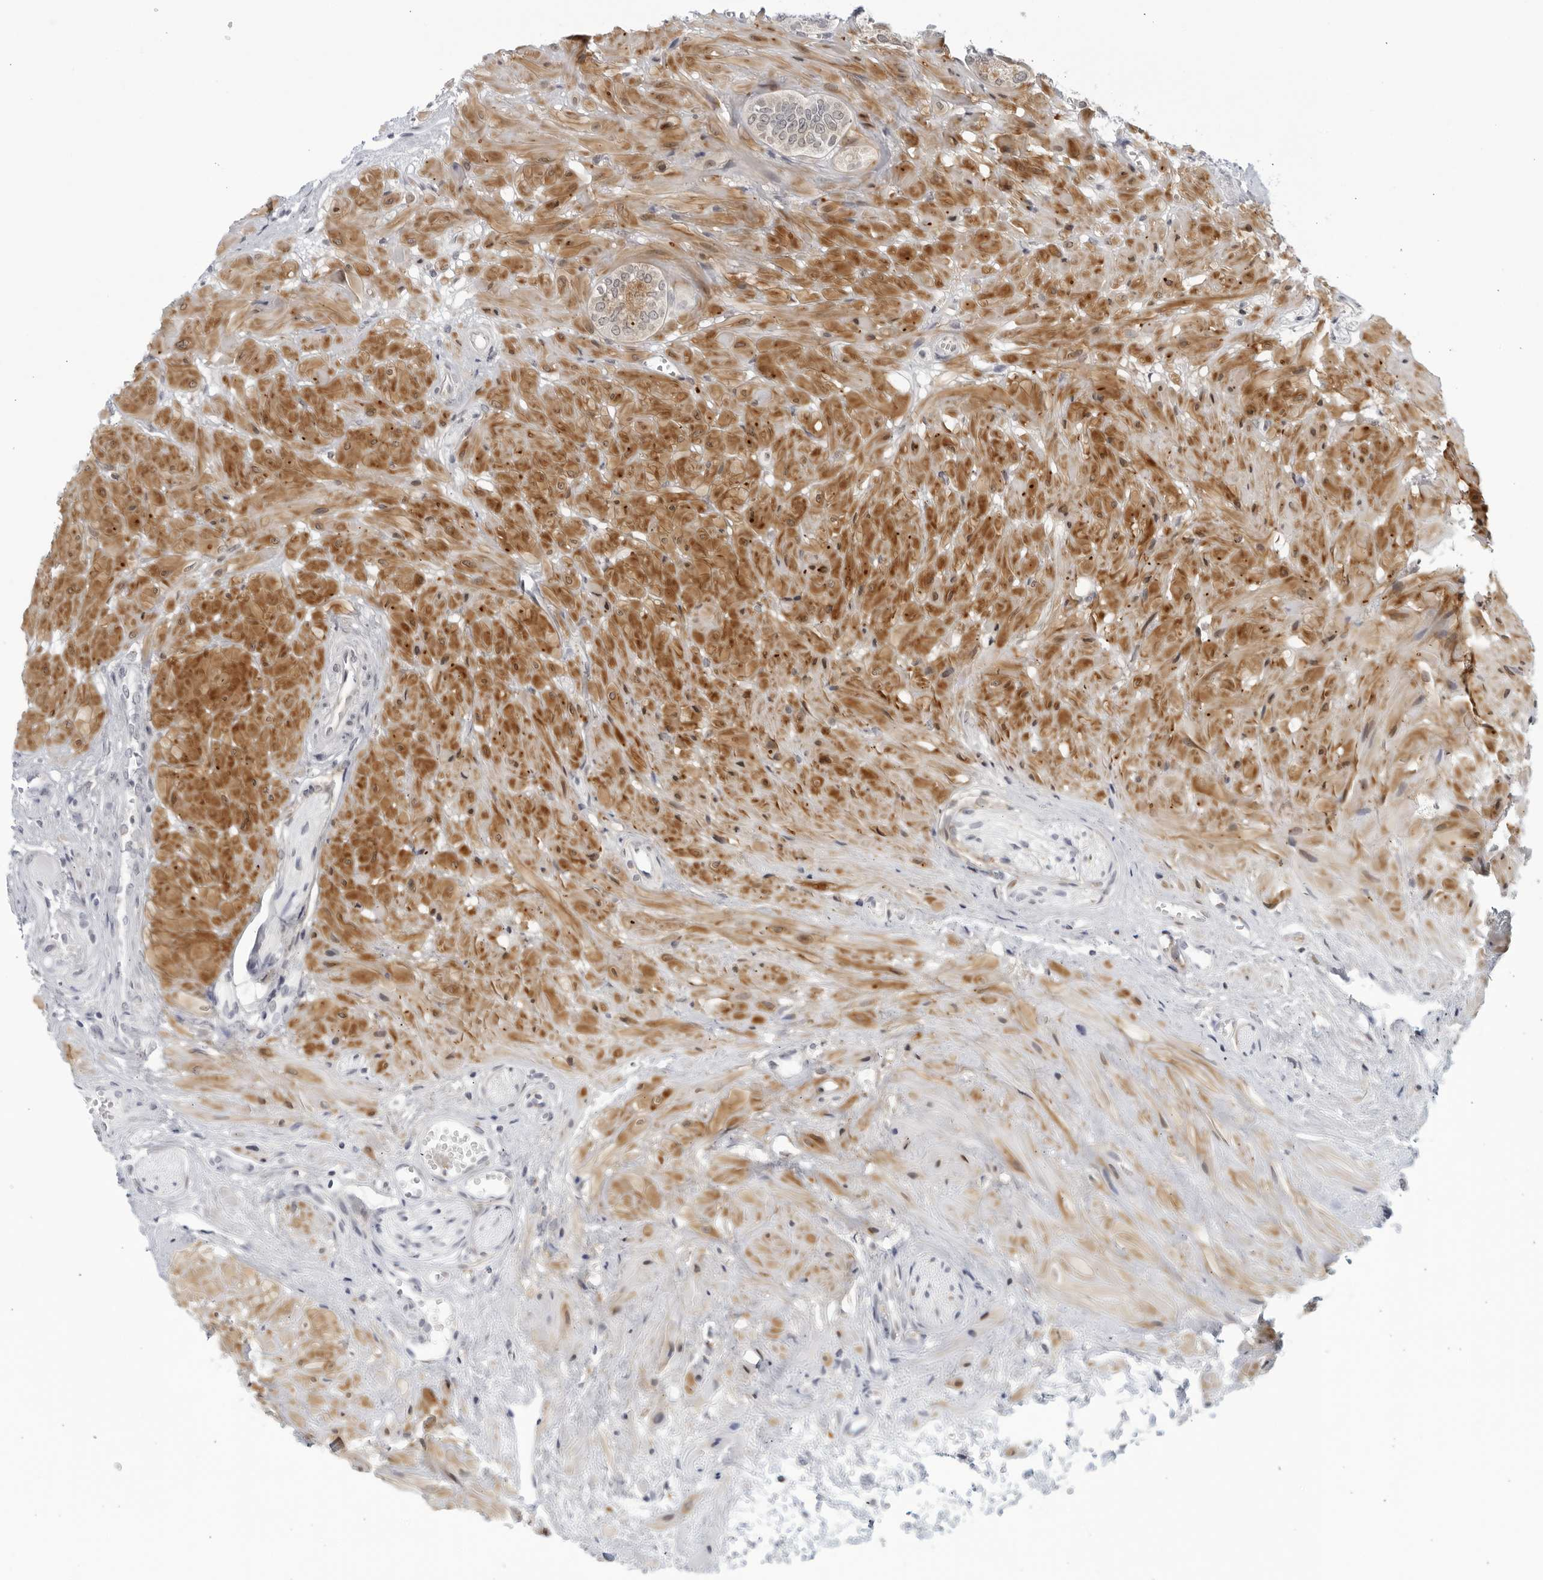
{"staining": {"intensity": "moderate", "quantity": ">75%", "location": "cytoplasmic/membranous"}, "tissue": "seminal vesicle", "cell_type": "Glandular cells", "image_type": "normal", "snomed": [{"axis": "morphology", "description": "Normal tissue, NOS"}, {"axis": "topography", "description": "Prostate"}, {"axis": "topography", "description": "Seminal veicle"}], "caption": "An immunohistochemistry histopathology image of unremarkable tissue is shown. Protein staining in brown highlights moderate cytoplasmic/membranous positivity in seminal vesicle within glandular cells.", "gene": "WDTC1", "patient": {"sex": "male", "age": 51}}